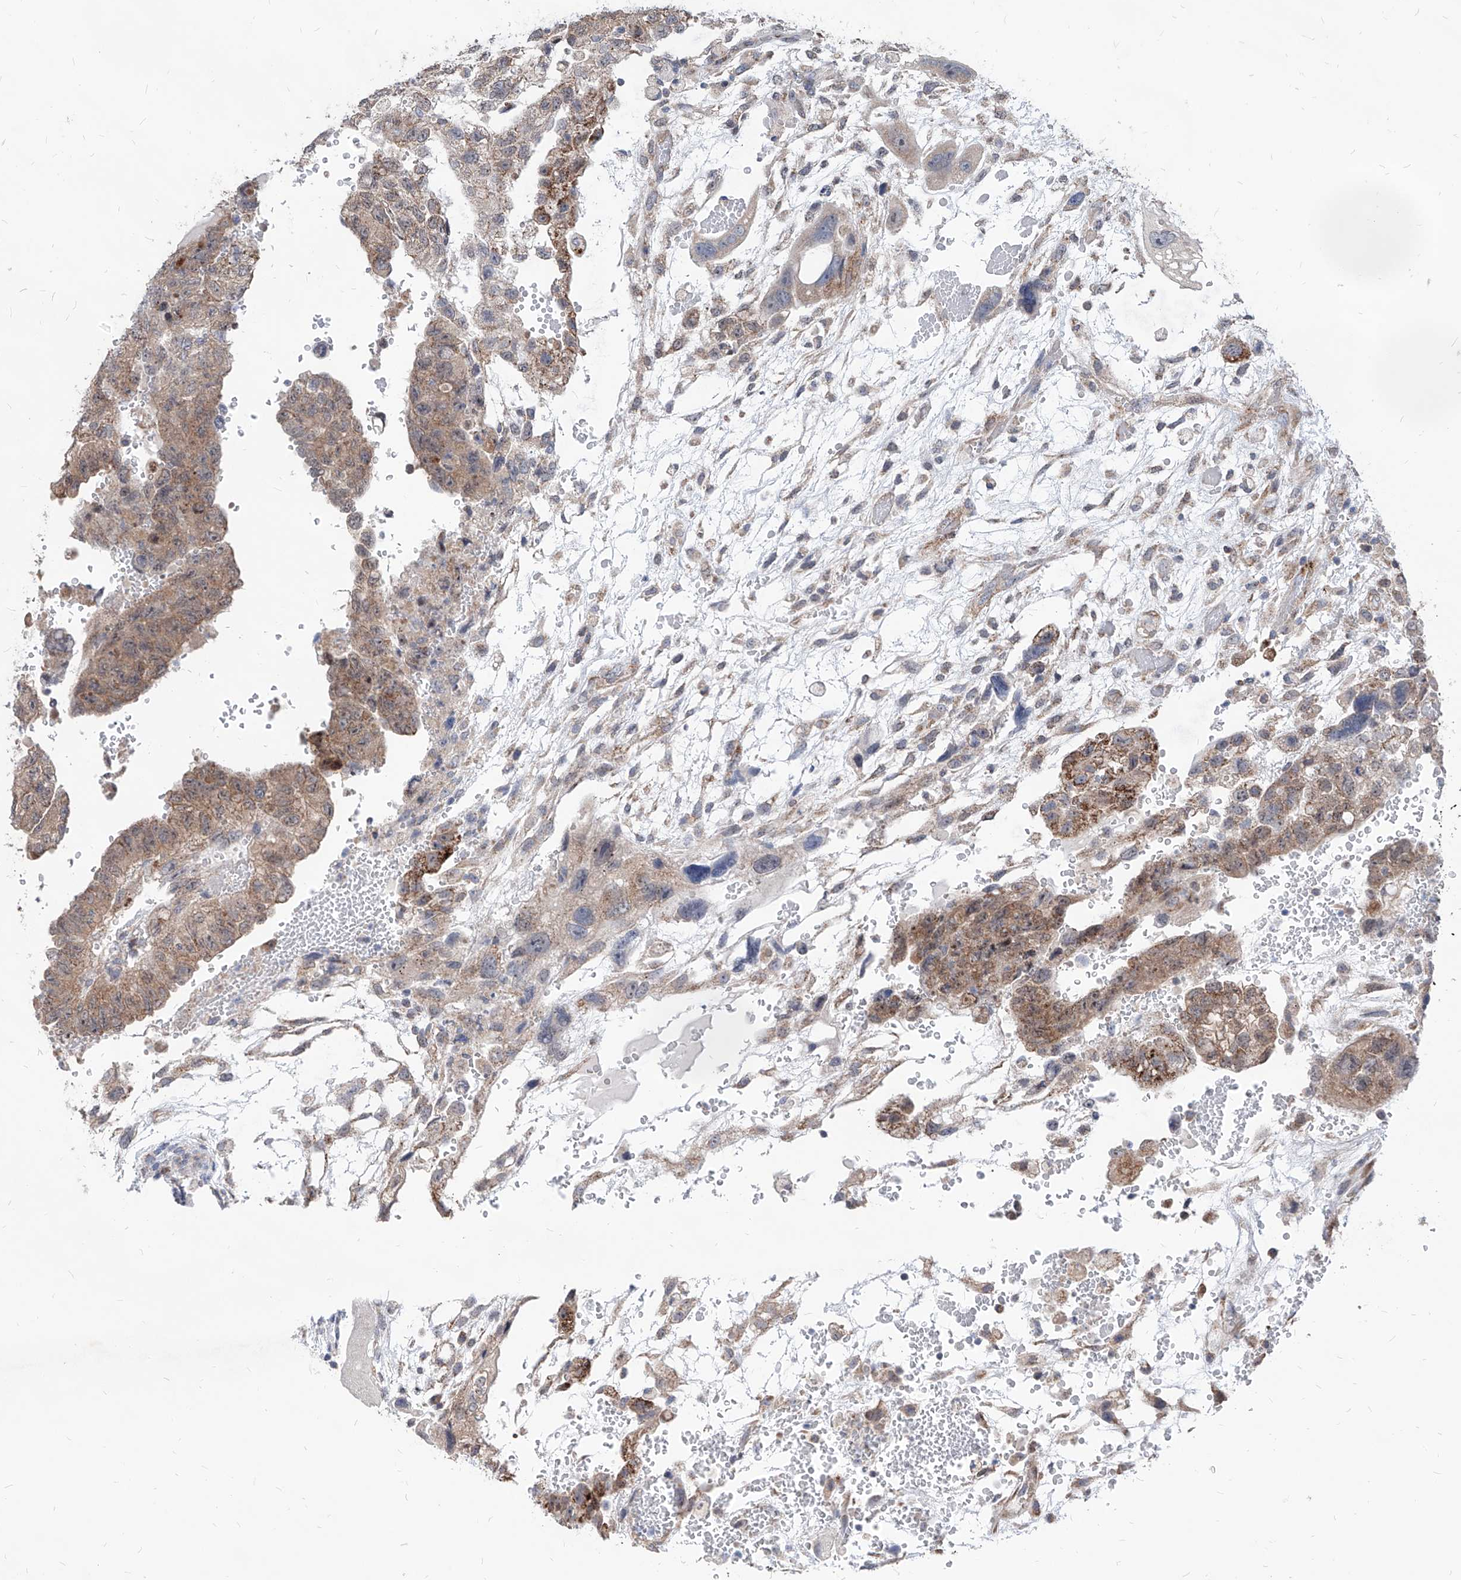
{"staining": {"intensity": "moderate", "quantity": ">75%", "location": "cytoplasmic/membranous"}, "tissue": "testis cancer", "cell_type": "Tumor cells", "image_type": "cancer", "snomed": [{"axis": "morphology", "description": "Carcinoma, Embryonal, NOS"}, {"axis": "topography", "description": "Testis"}], "caption": "Immunohistochemical staining of human testis cancer displays moderate cytoplasmic/membranous protein positivity in about >75% of tumor cells.", "gene": "AGPS", "patient": {"sex": "male", "age": 36}}